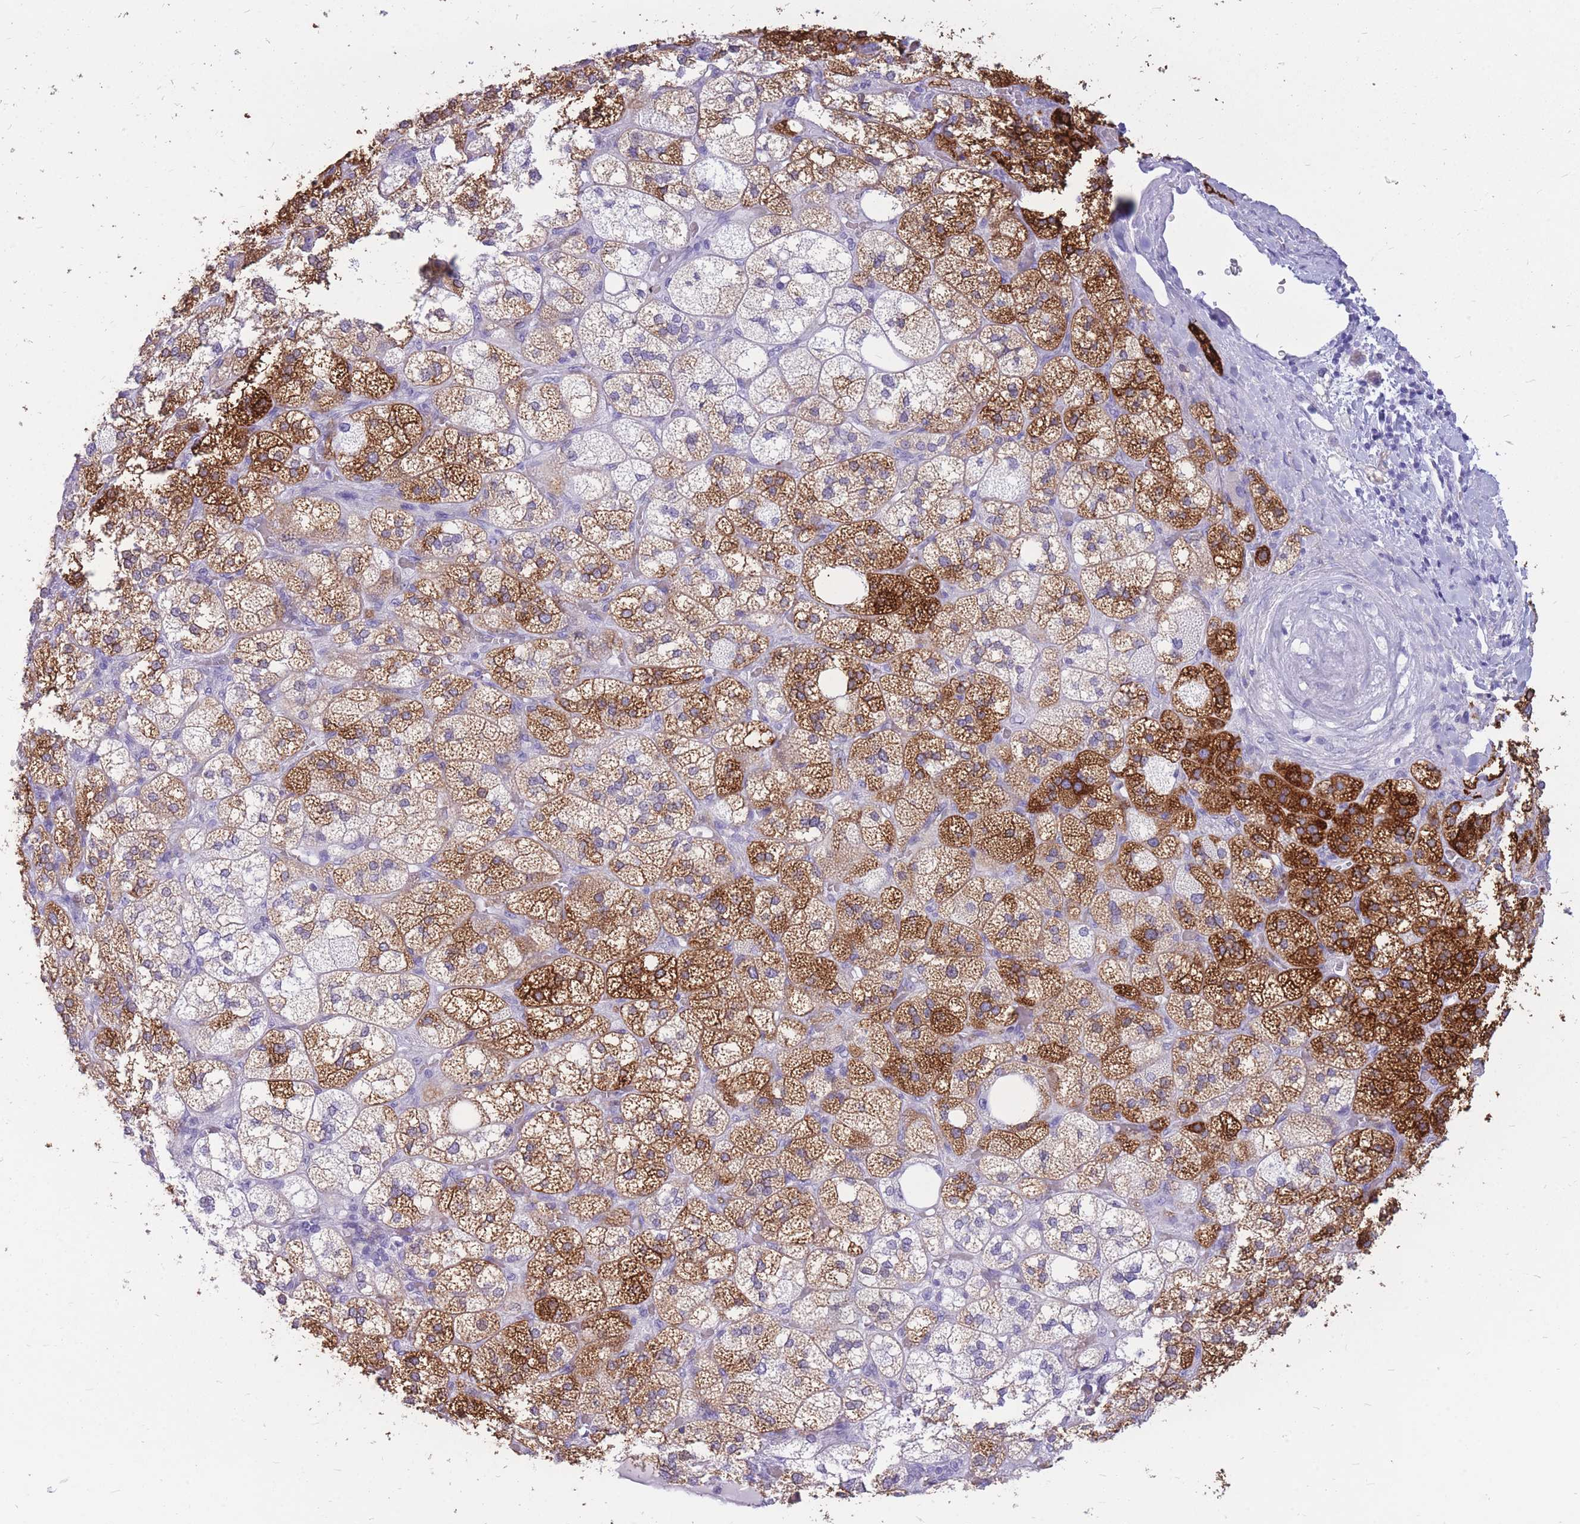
{"staining": {"intensity": "strong", "quantity": "25%-75%", "location": "cytoplasmic/membranous"}, "tissue": "adrenal gland", "cell_type": "Glandular cells", "image_type": "normal", "snomed": [{"axis": "morphology", "description": "Normal tissue, NOS"}, {"axis": "topography", "description": "Adrenal gland"}], "caption": "Immunohistochemistry (IHC) (DAB) staining of benign human adrenal gland shows strong cytoplasmic/membranous protein staining in approximately 25%-75% of glandular cells.", "gene": "CYP21A2", "patient": {"sex": "male", "age": 61}}